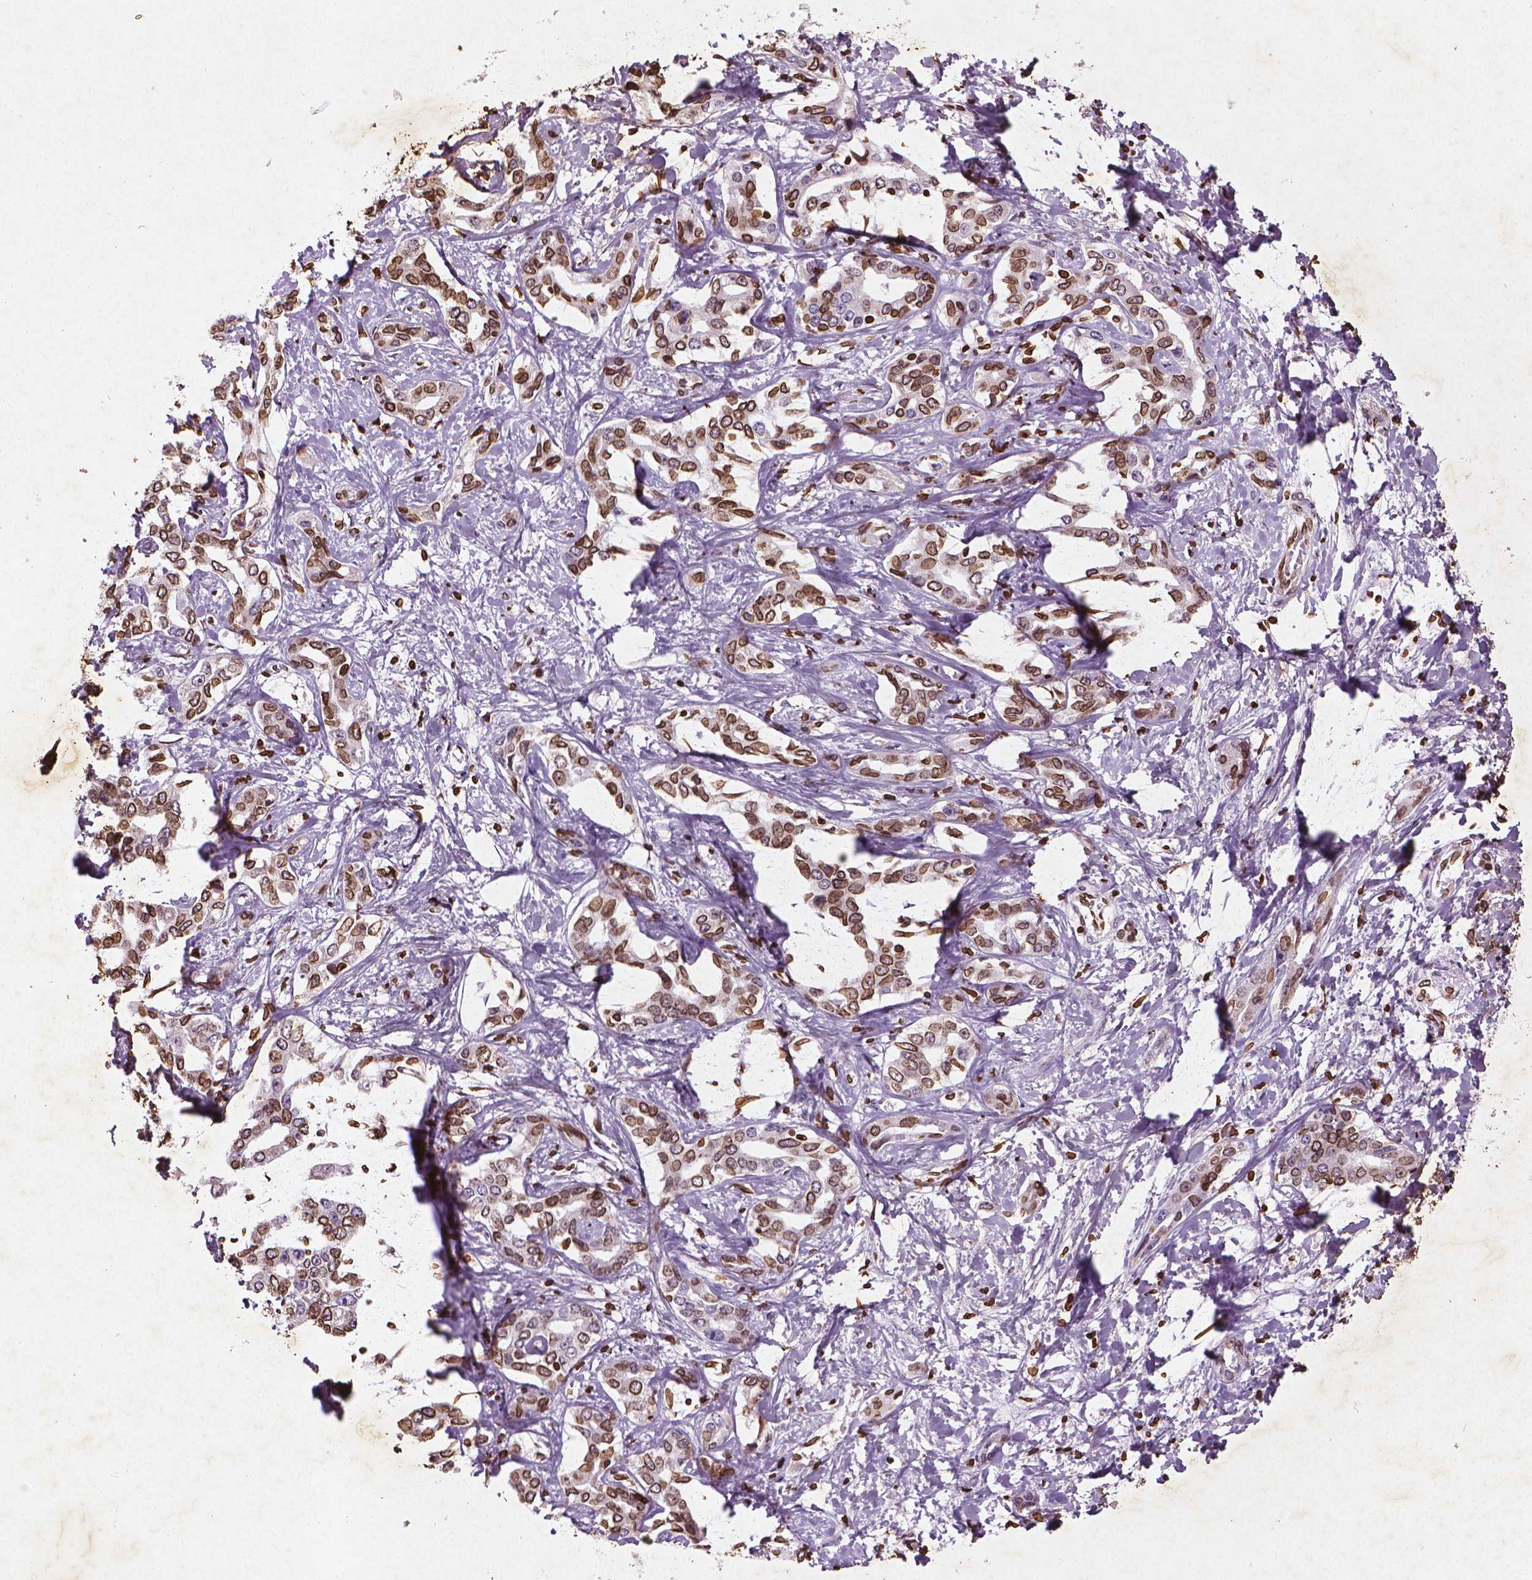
{"staining": {"intensity": "strong", "quantity": "25%-75%", "location": "cytoplasmic/membranous,nuclear"}, "tissue": "liver cancer", "cell_type": "Tumor cells", "image_type": "cancer", "snomed": [{"axis": "morphology", "description": "Cholangiocarcinoma"}, {"axis": "topography", "description": "Liver"}], "caption": "IHC staining of liver cancer, which exhibits high levels of strong cytoplasmic/membranous and nuclear positivity in approximately 25%-75% of tumor cells indicating strong cytoplasmic/membranous and nuclear protein positivity. The staining was performed using DAB (brown) for protein detection and nuclei were counterstained in hematoxylin (blue).", "gene": "LMNB1", "patient": {"sex": "male", "age": 59}}